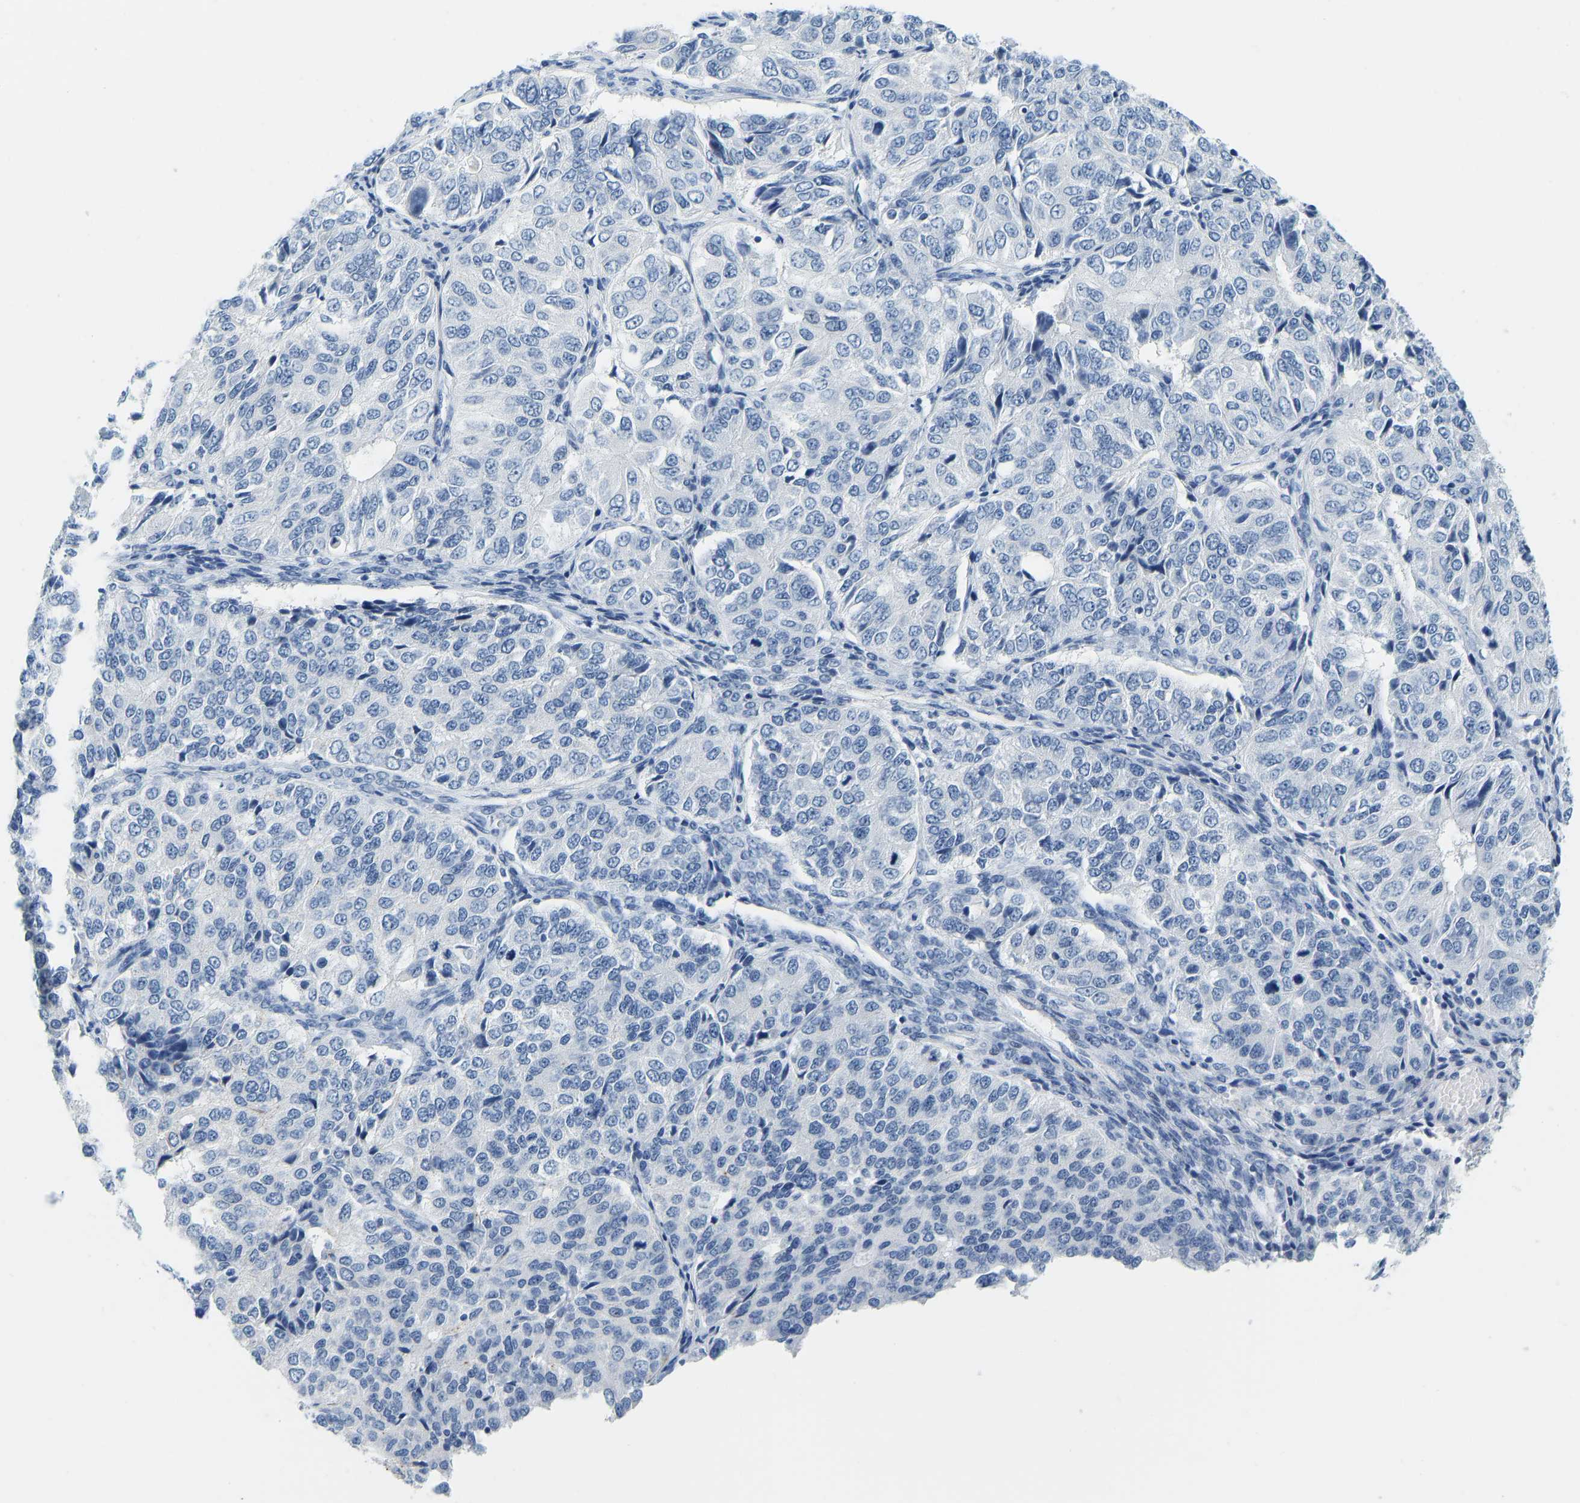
{"staining": {"intensity": "negative", "quantity": "none", "location": "none"}, "tissue": "ovarian cancer", "cell_type": "Tumor cells", "image_type": "cancer", "snomed": [{"axis": "morphology", "description": "Carcinoma, endometroid"}, {"axis": "topography", "description": "Ovary"}], "caption": "IHC of human ovarian endometroid carcinoma exhibits no staining in tumor cells.", "gene": "SERPINB3", "patient": {"sex": "female", "age": 51}}